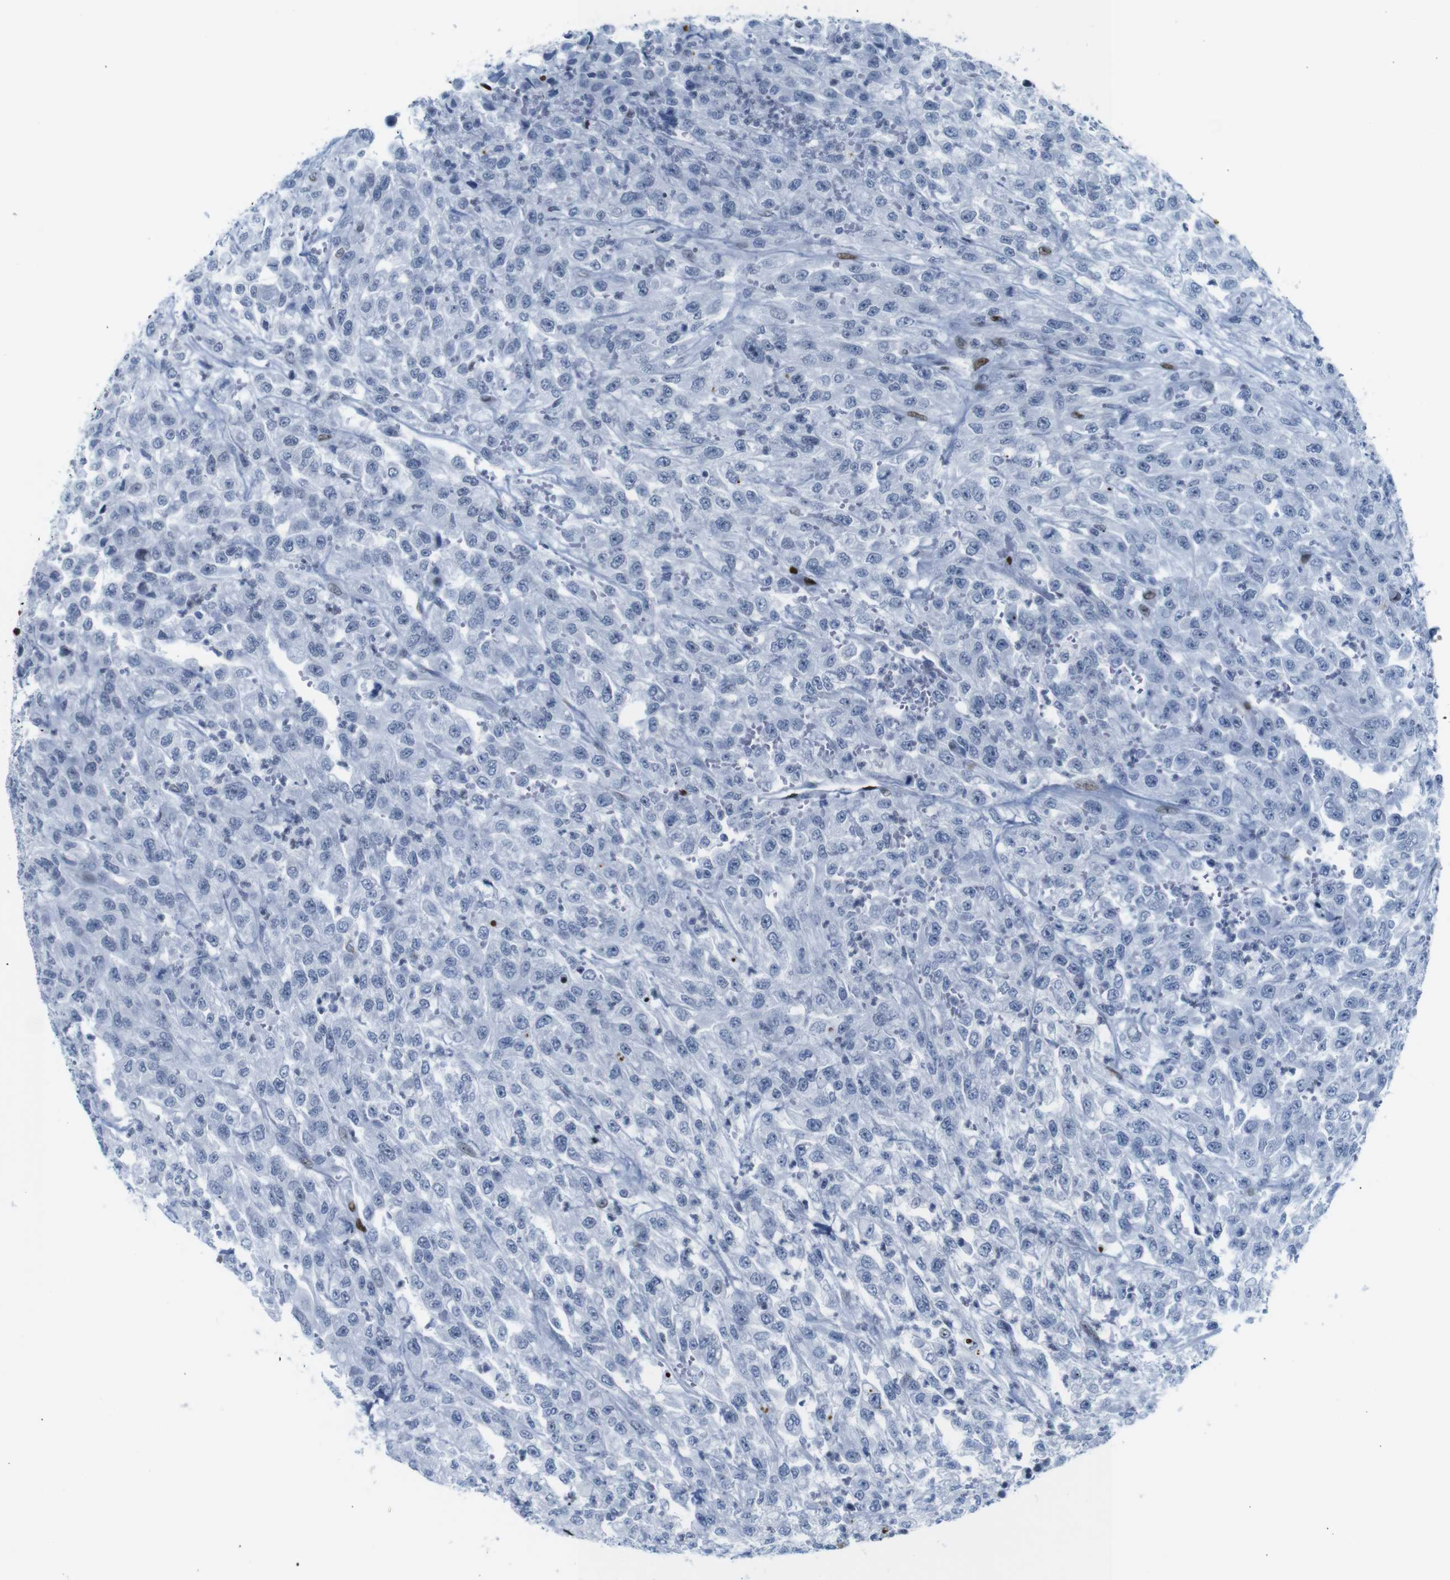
{"staining": {"intensity": "negative", "quantity": "none", "location": "none"}, "tissue": "urothelial cancer", "cell_type": "Tumor cells", "image_type": "cancer", "snomed": [{"axis": "morphology", "description": "Urothelial carcinoma, High grade"}, {"axis": "topography", "description": "Urinary bladder"}], "caption": "A histopathology image of urothelial carcinoma (high-grade) stained for a protein demonstrates no brown staining in tumor cells.", "gene": "NPIPB15", "patient": {"sex": "male", "age": 46}}